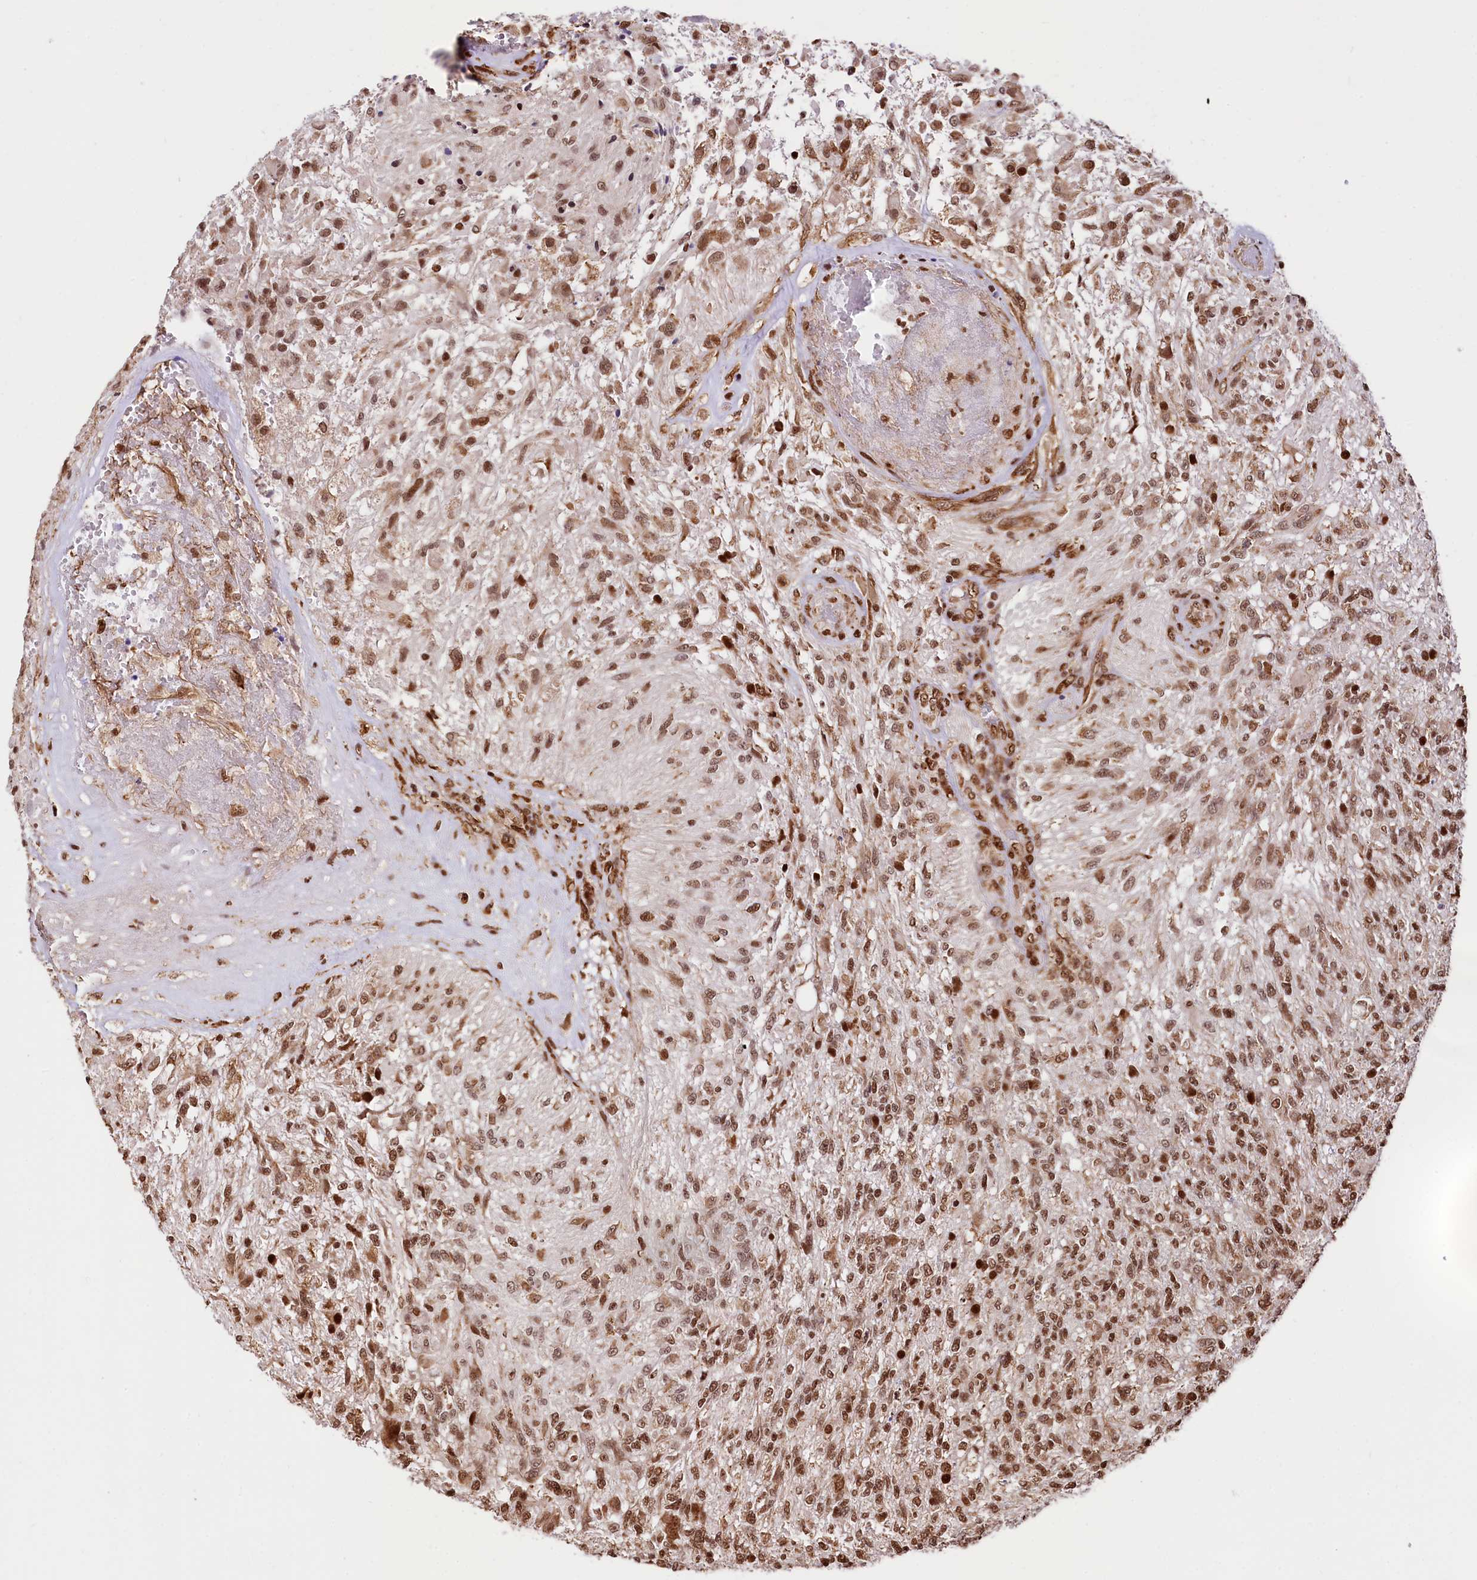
{"staining": {"intensity": "moderate", "quantity": ">75%", "location": "nuclear"}, "tissue": "glioma", "cell_type": "Tumor cells", "image_type": "cancer", "snomed": [{"axis": "morphology", "description": "Glioma, malignant, High grade"}, {"axis": "topography", "description": "Brain"}], "caption": "DAB immunohistochemical staining of malignant glioma (high-grade) reveals moderate nuclear protein positivity in about >75% of tumor cells. (DAB (3,3'-diaminobenzidine) IHC, brown staining for protein, blue staining for nuclei).", "gene": "PDS5B", "patient": {"sex": "male", "age": 56}}